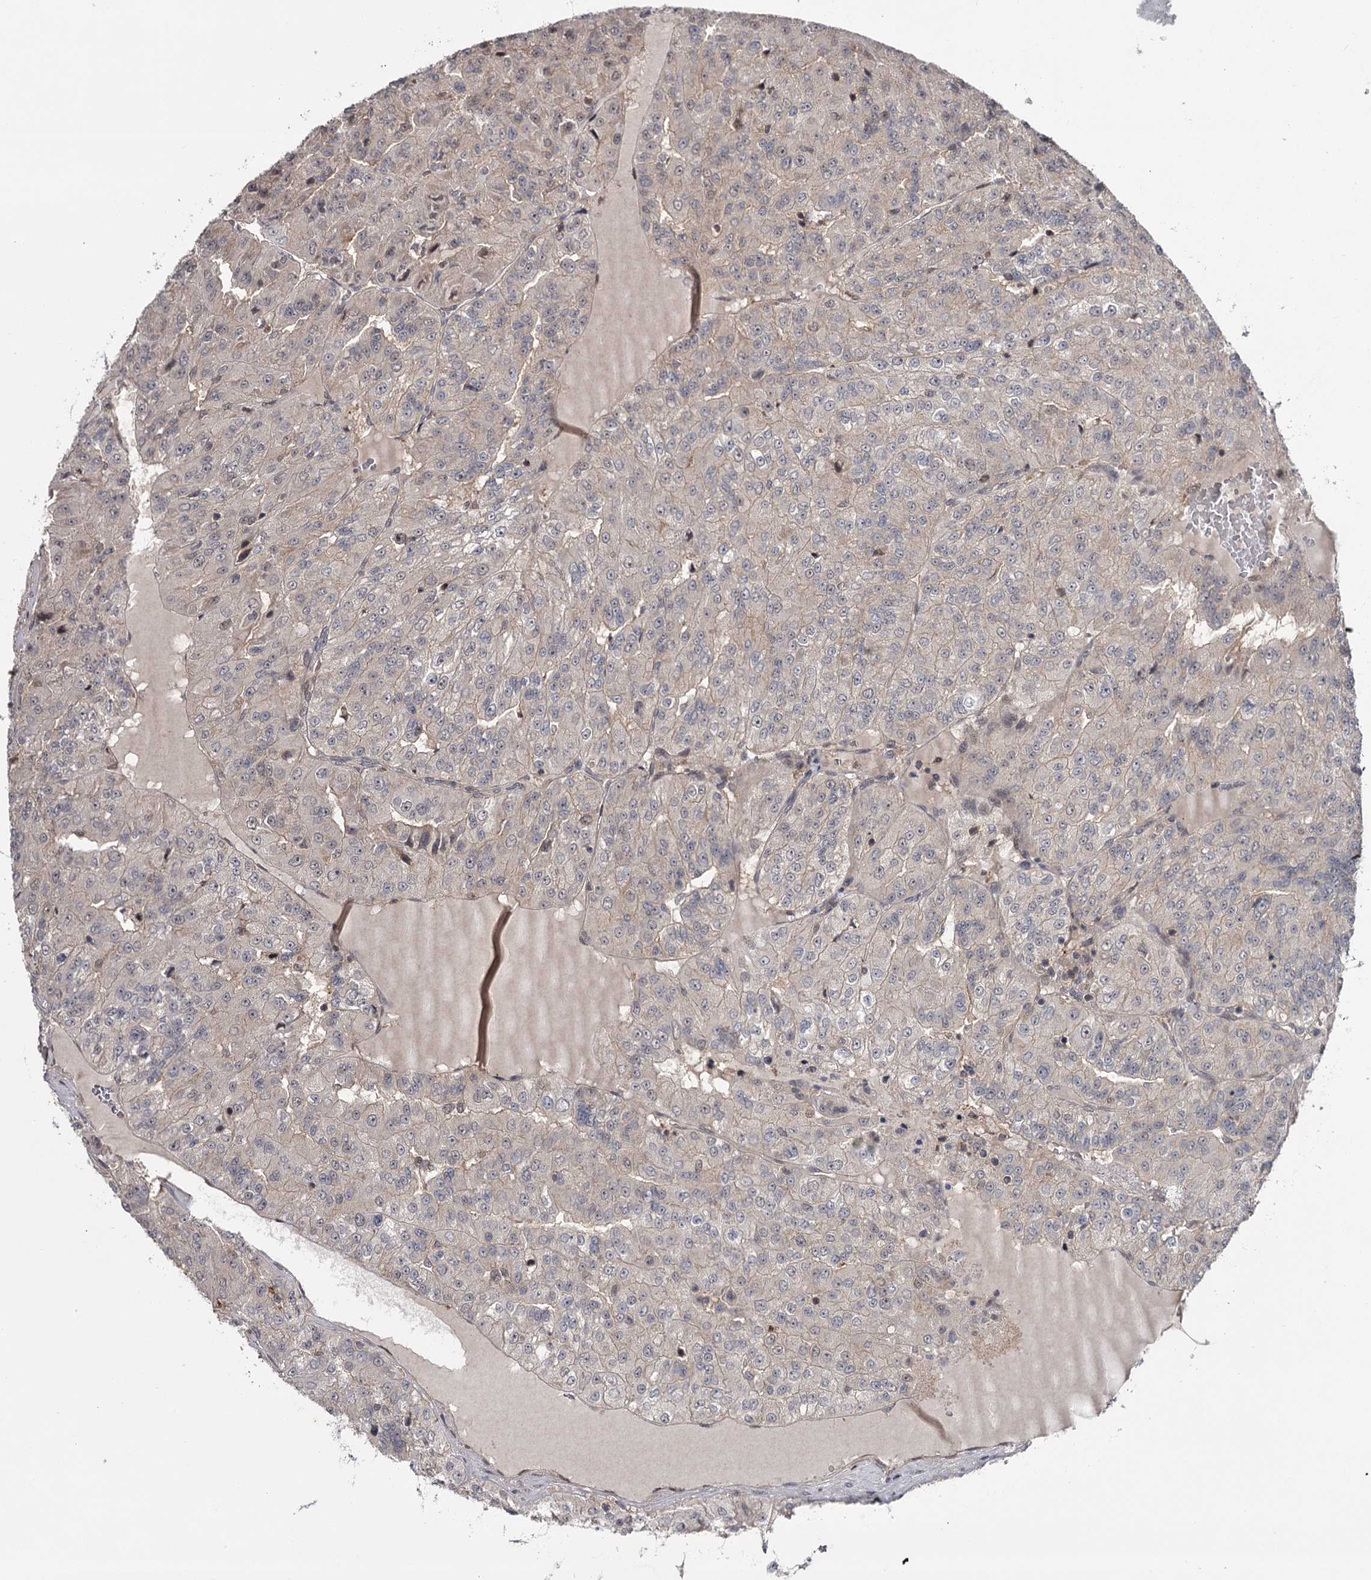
{"staining": {"intensity": "negative", "quantity": "none", "location": "none"}, "tissue": "renal cancer", "cell_type": "Tumor cells", "image_type": "cancer", "snomed": [{"axis": "morphology", "description": "Adenocarcinoma, NOS"}, {"axis": "topography", "description": "Kidney"}], "caption": "Image shows no protein staining in tumor cells of renal adenocarcinoma tissue.", "gene": "GTSF1", "patient": {"sex": "female", "age": 63}}